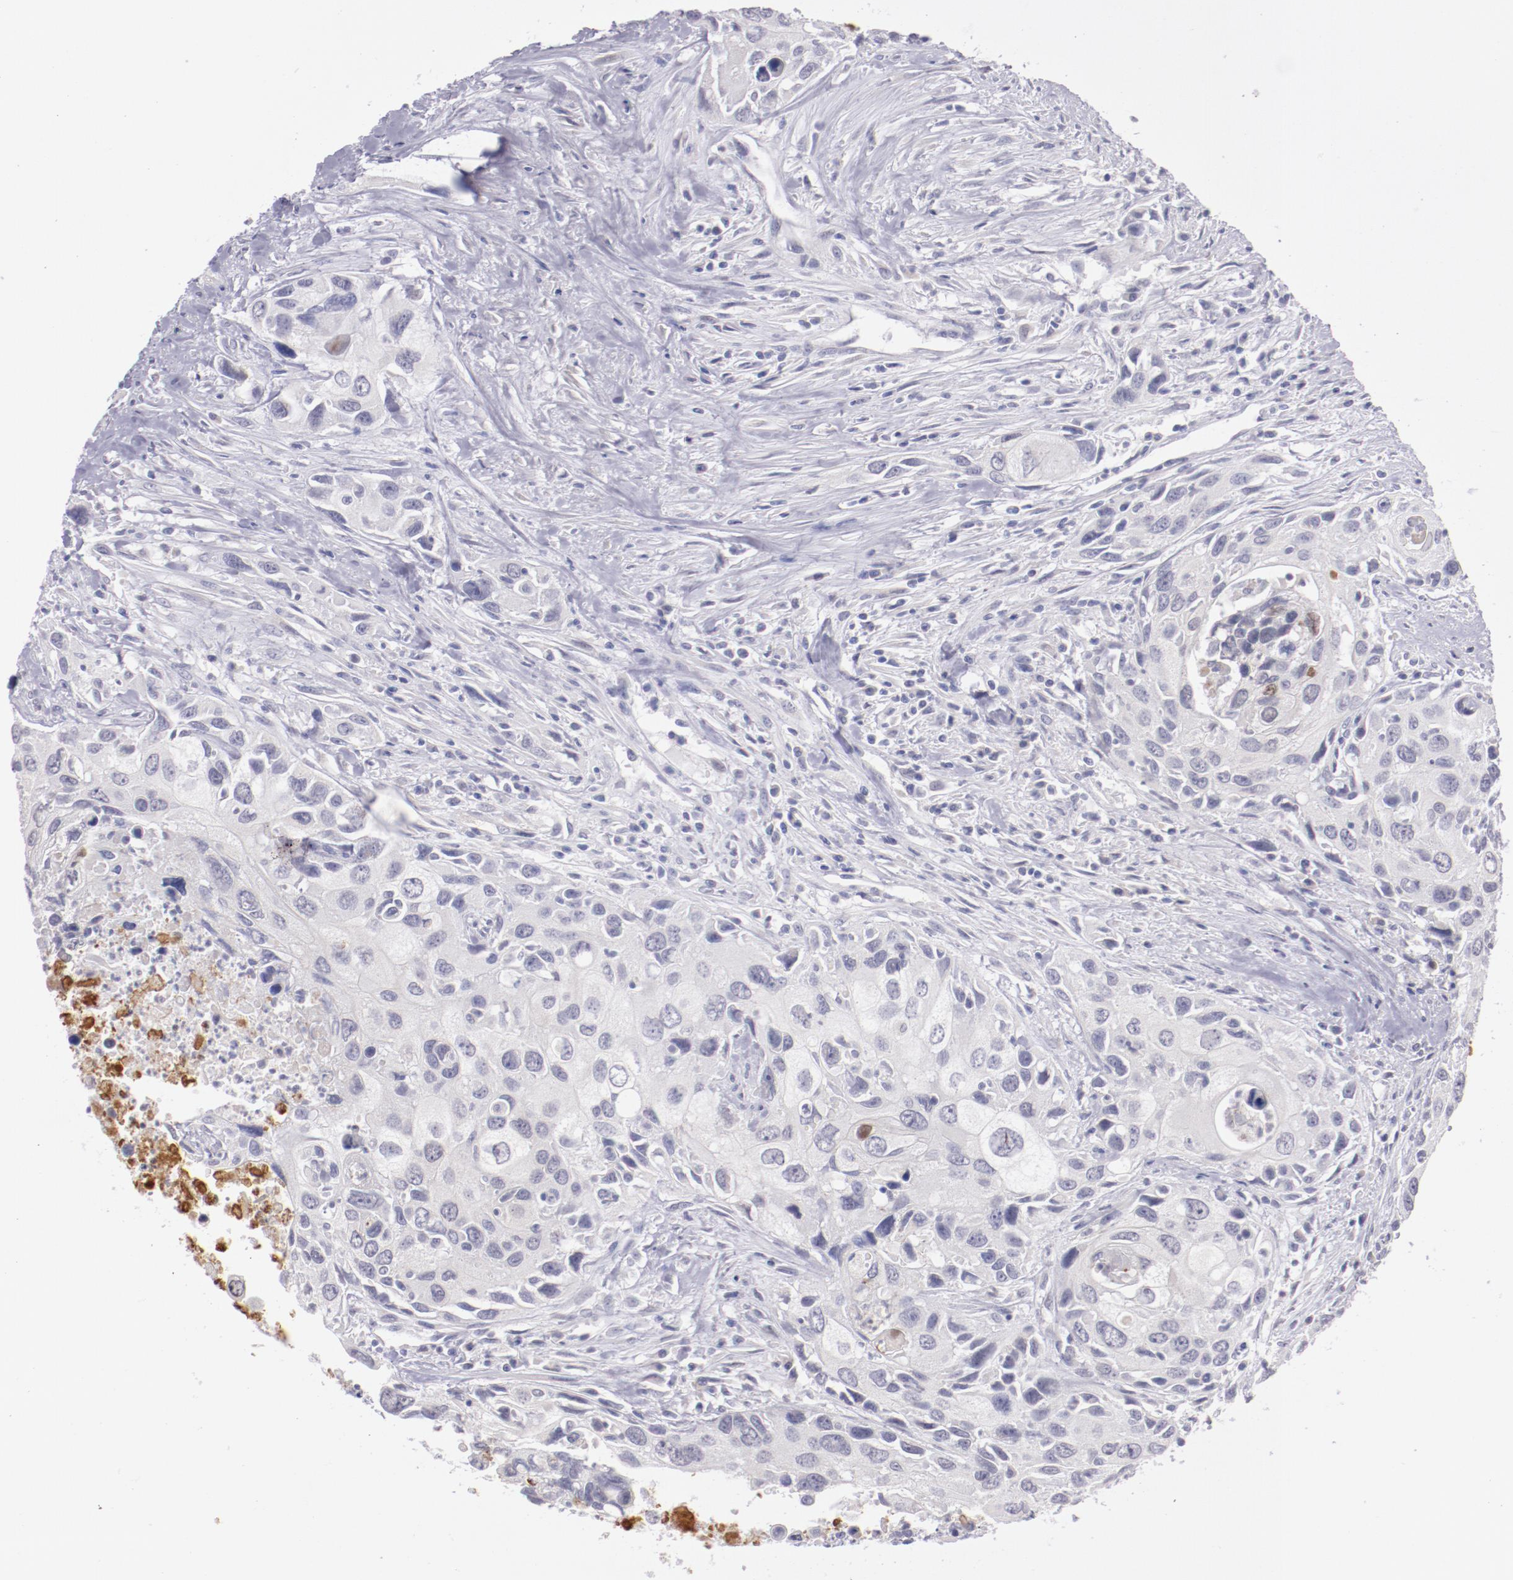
{"staining": {"intensity": "weak", "quantity": "<25%", "location": "cytoplasmic/membranous"}, "tissue": "urothelial cancer", "cell_type": "Tumor cells", "image_type": "cancer", "snomed": [{"axis": "morphology", "description": "Urothelial carcinoma, High grade"}, {"axis": "topography", "description": "Urinary bladder"}], "caption": "Tumor cells are negative for protein expression in human urothelial carcinoma (high-grade).", "gene": "TRAF3", "patient": {"sex": "male", "age": 71}}